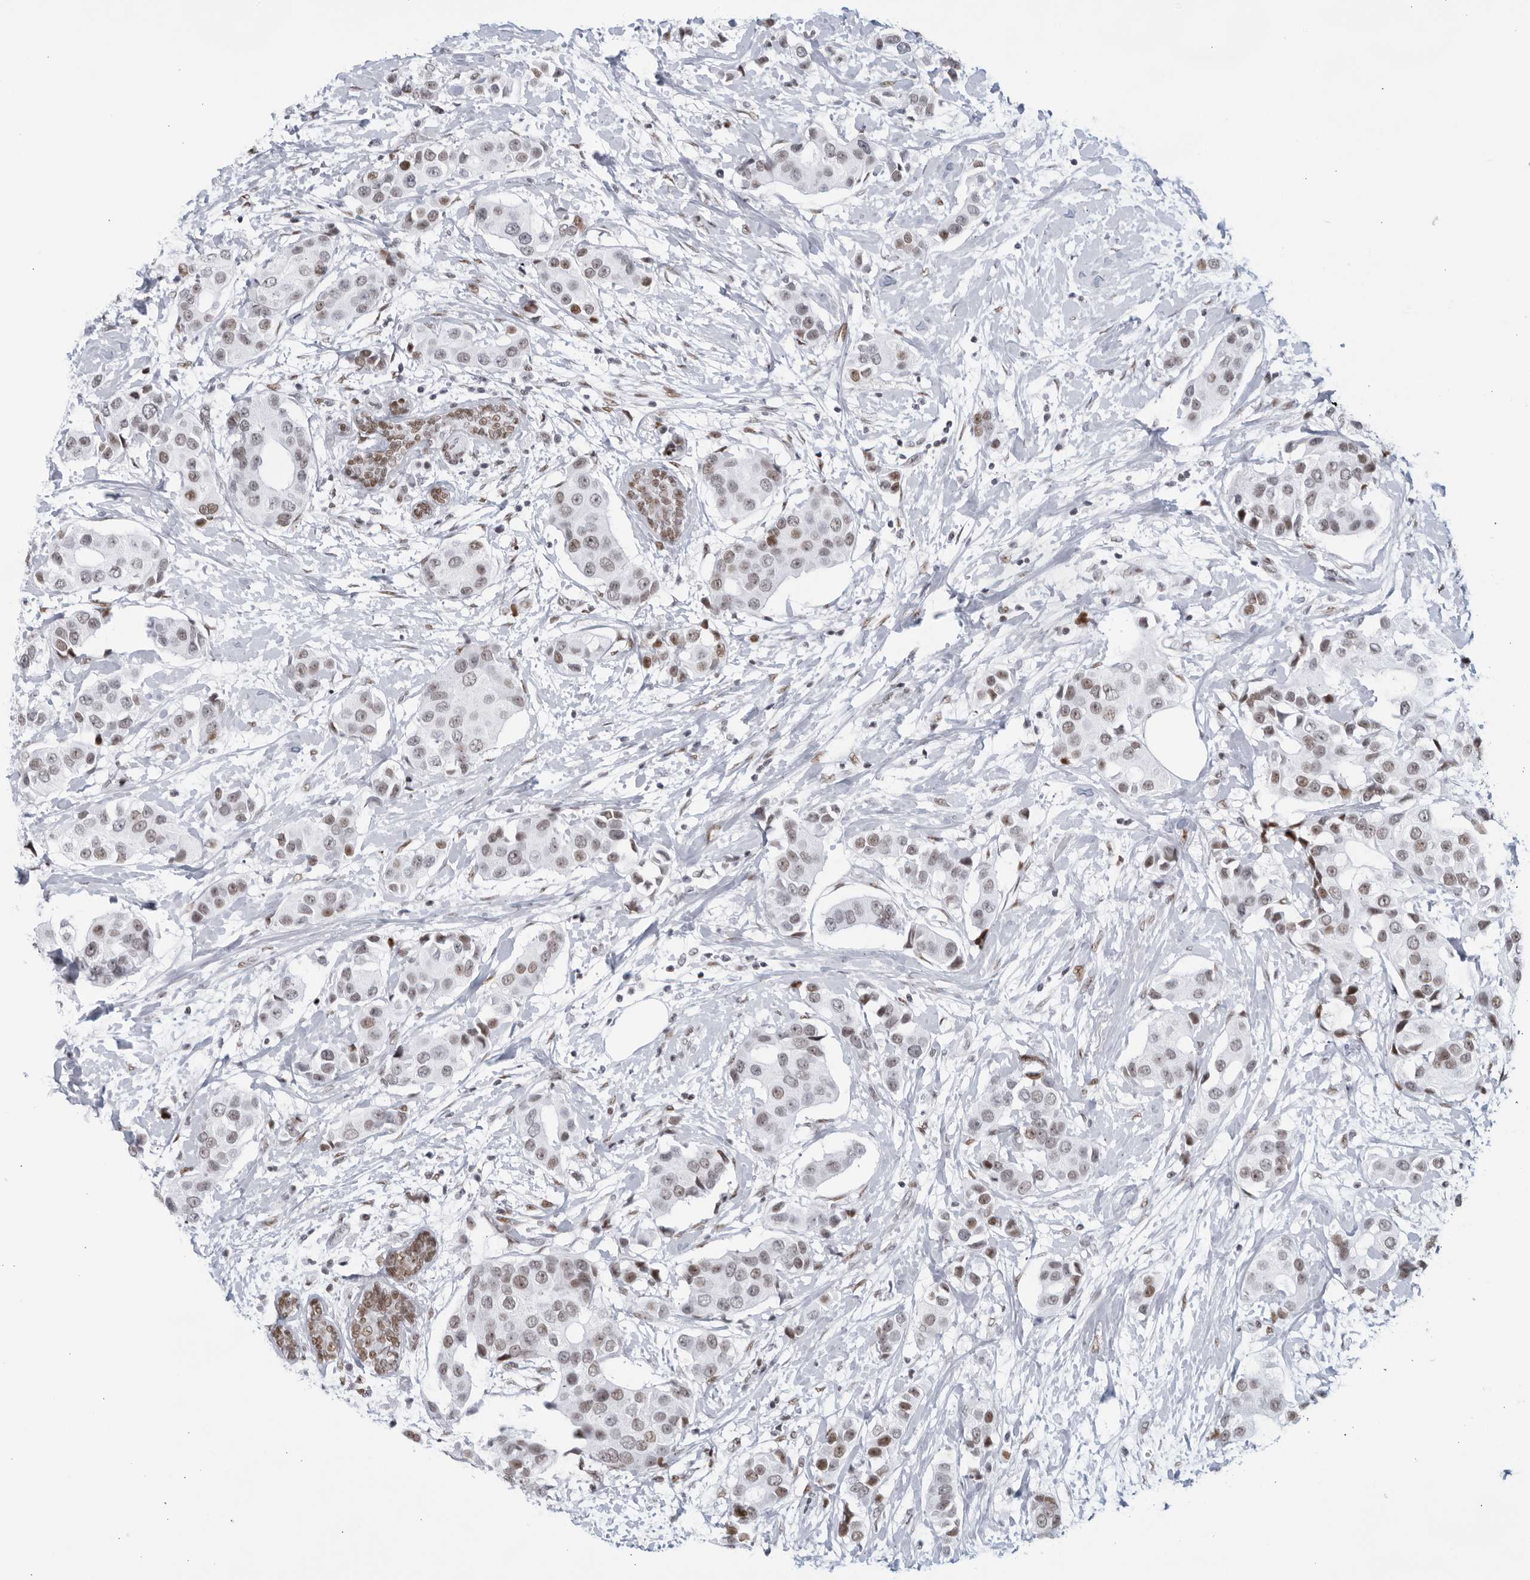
{"staining": {"intensity": "moderate", "quantity": "<25%", "location": "nuclear"}, "tissue": "breast cancer", "cell_type": "Tumor cells", "image_type": "cancer", "snomed": [{"axis": "morphology", "description": "Normal tissue, NOS"}, {"axis": "morphology", "description": "Duct carcinoma"}, {"axis": "topography", "description": "Breast"}], "caption": "This micrograph demonstrates IHC staining of invasive ductal carcinoma (breast), with low moderate nuclear expression in about <25% of tumor cells.", "gene": "HP1BP3", "patient": {"sex": "female", "age": 39}}